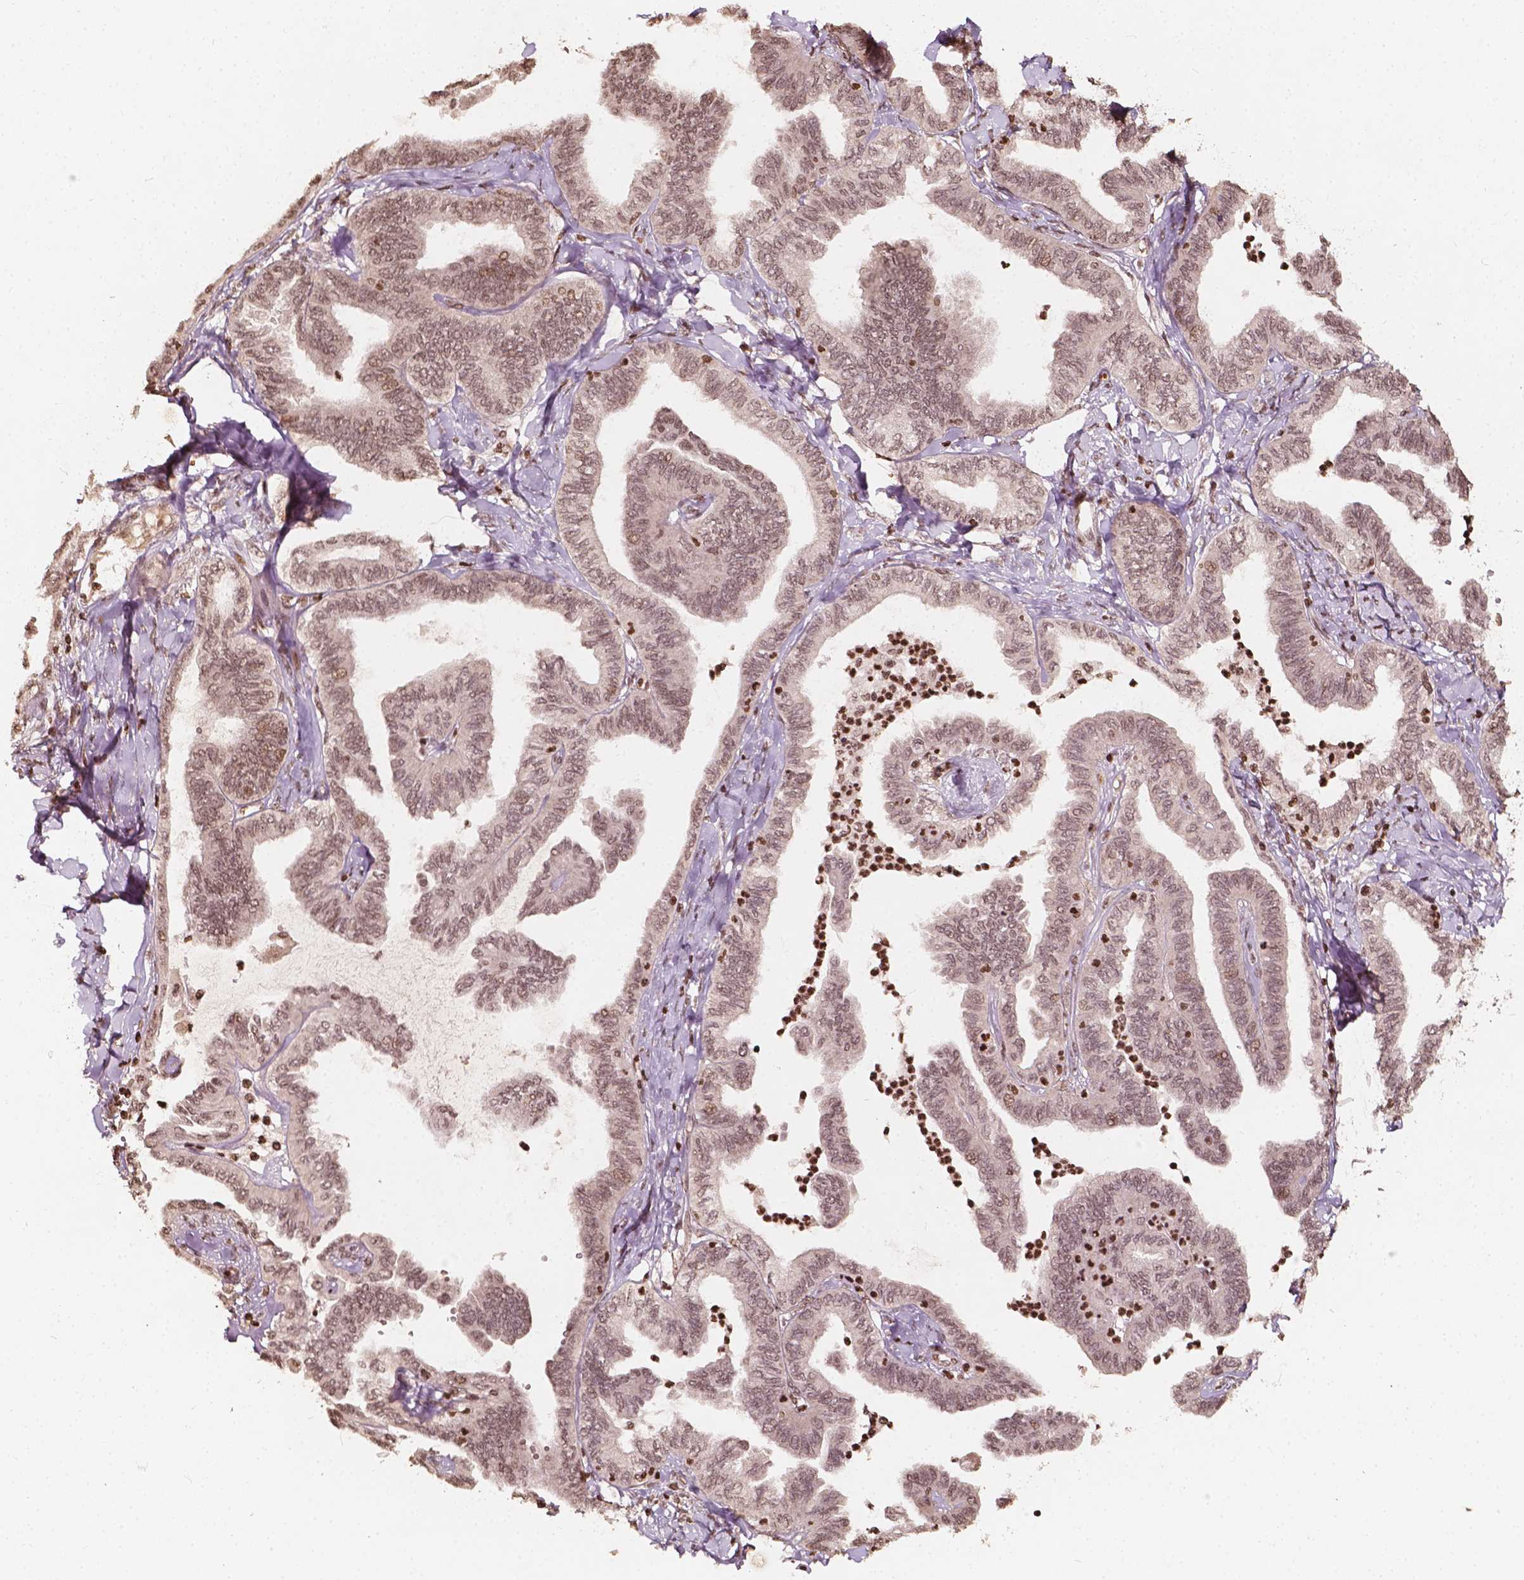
{"staining": {"intensity": "weak", "quantity": ">75%", "location": "nuclear"}, "tissue": "ovarian cancer", "cell_type": "Tumor cells", "image_type": "cancer", "snomed": [{"axis": "morphology", "description": "Carcinoma, endometroid"}, {"axis": "topography", "description": "Ovary"}], "caption": "Ovarian cancer (endometroid carcinoma) stained with DAB (3,3'-diaminobenzidine) immunohistochemistry (IHC) shows low levels of weak nuclear expression in approximately >75% of tumor cells.", "gene": "H3C14", "patient": {"sex": "female", "age": 70}}